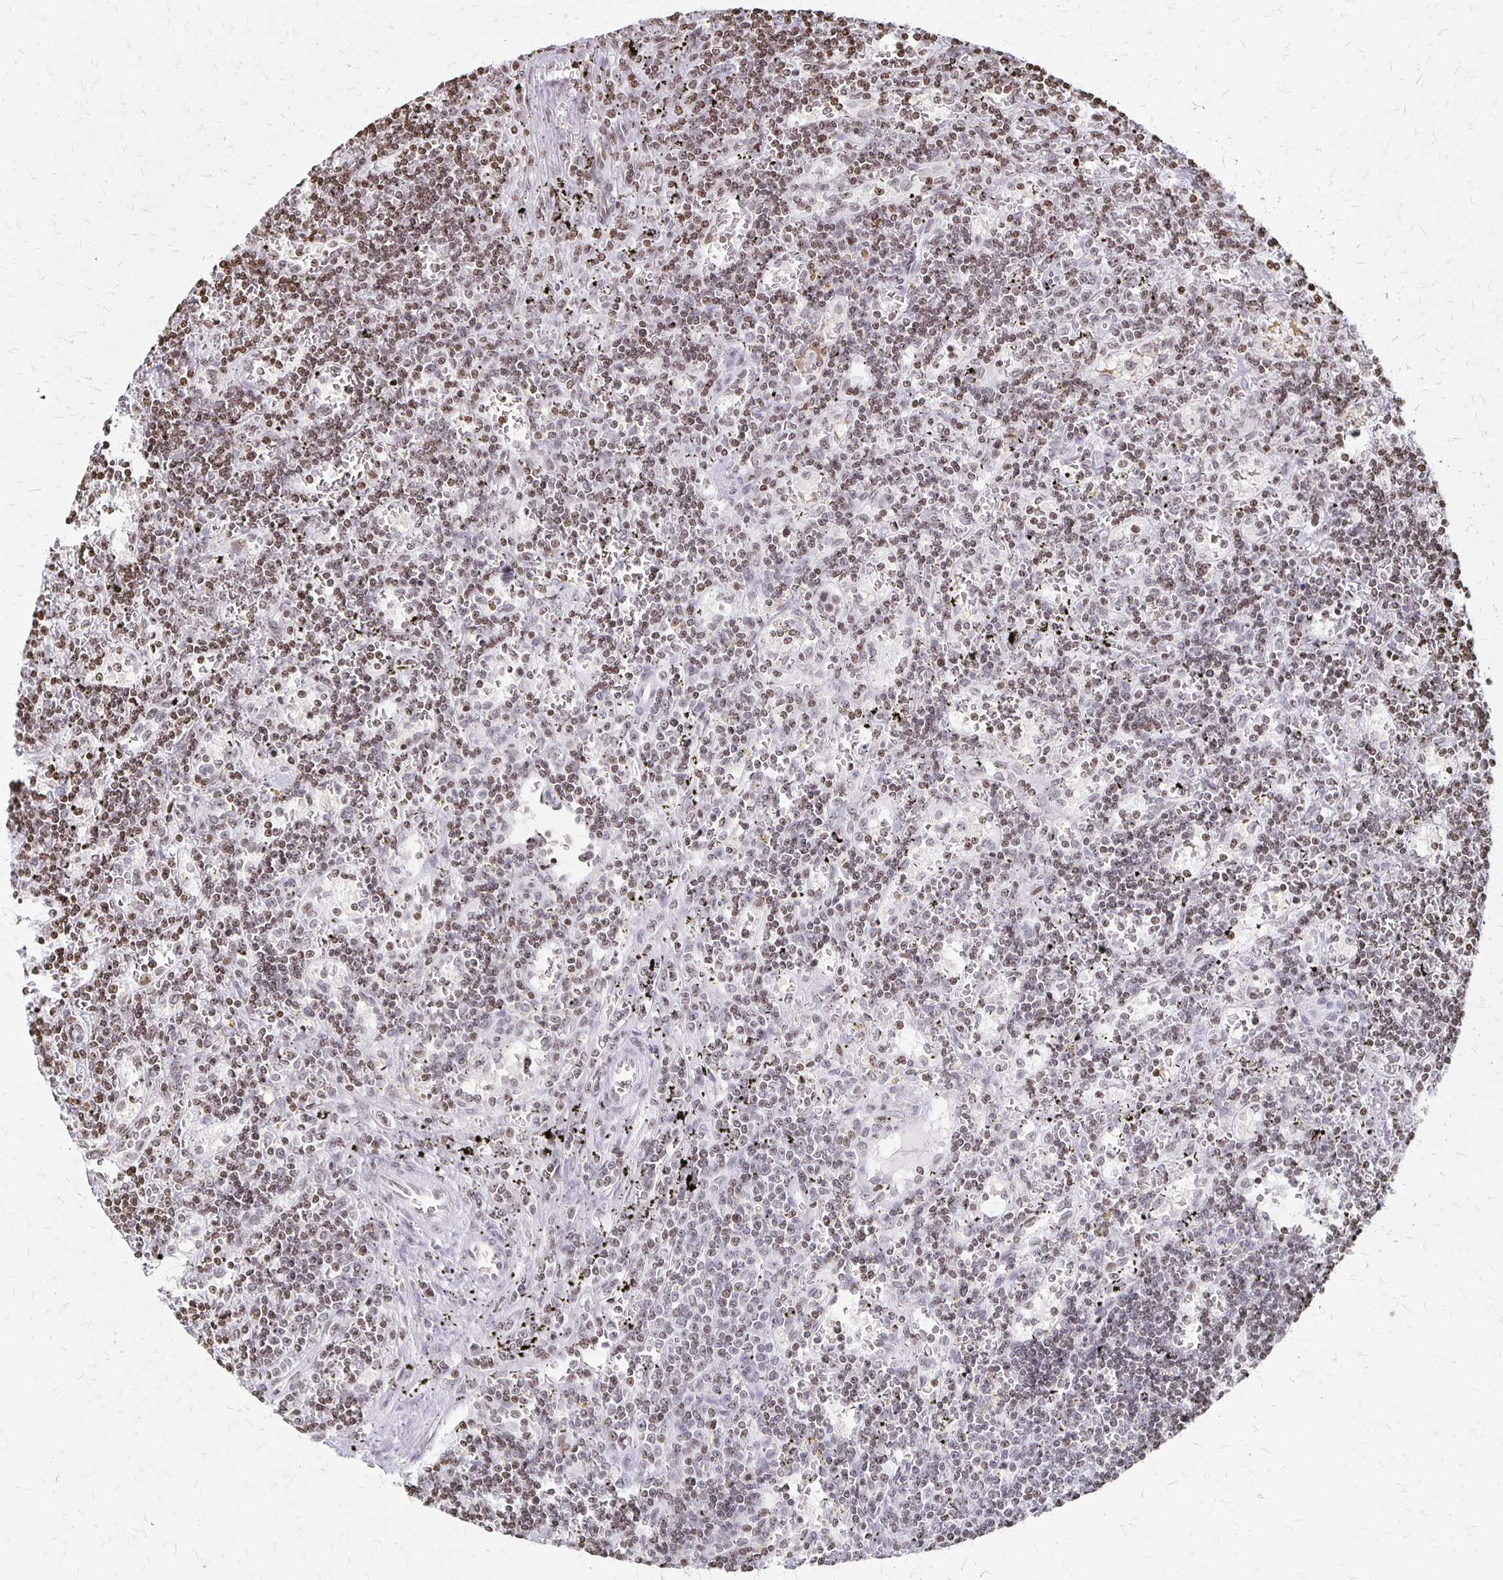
{"staining": {"intensity": "weak", "quantity": "25%-75%", "location": "nuclear"}, "tissue": "lymphoma", "cell_type": "Tumor cells", "image_type": "cancer", "snomed": [{"axis": "morphology", "description": "Malignant lymphoma, non-Hodgkin's type, Low grade"}, {"axis": "topography", "description": "Spleen"}], "caption": "Immunohistochemical staining of malignant lymphoma, non-Hodgkin's type (low-grade) exhibits low levels of weak nuclear protein positivity in about 25%-75% of tumor cells.", "gene": "ZNF280C", "patient": {"sex": "male", "age": 60}}